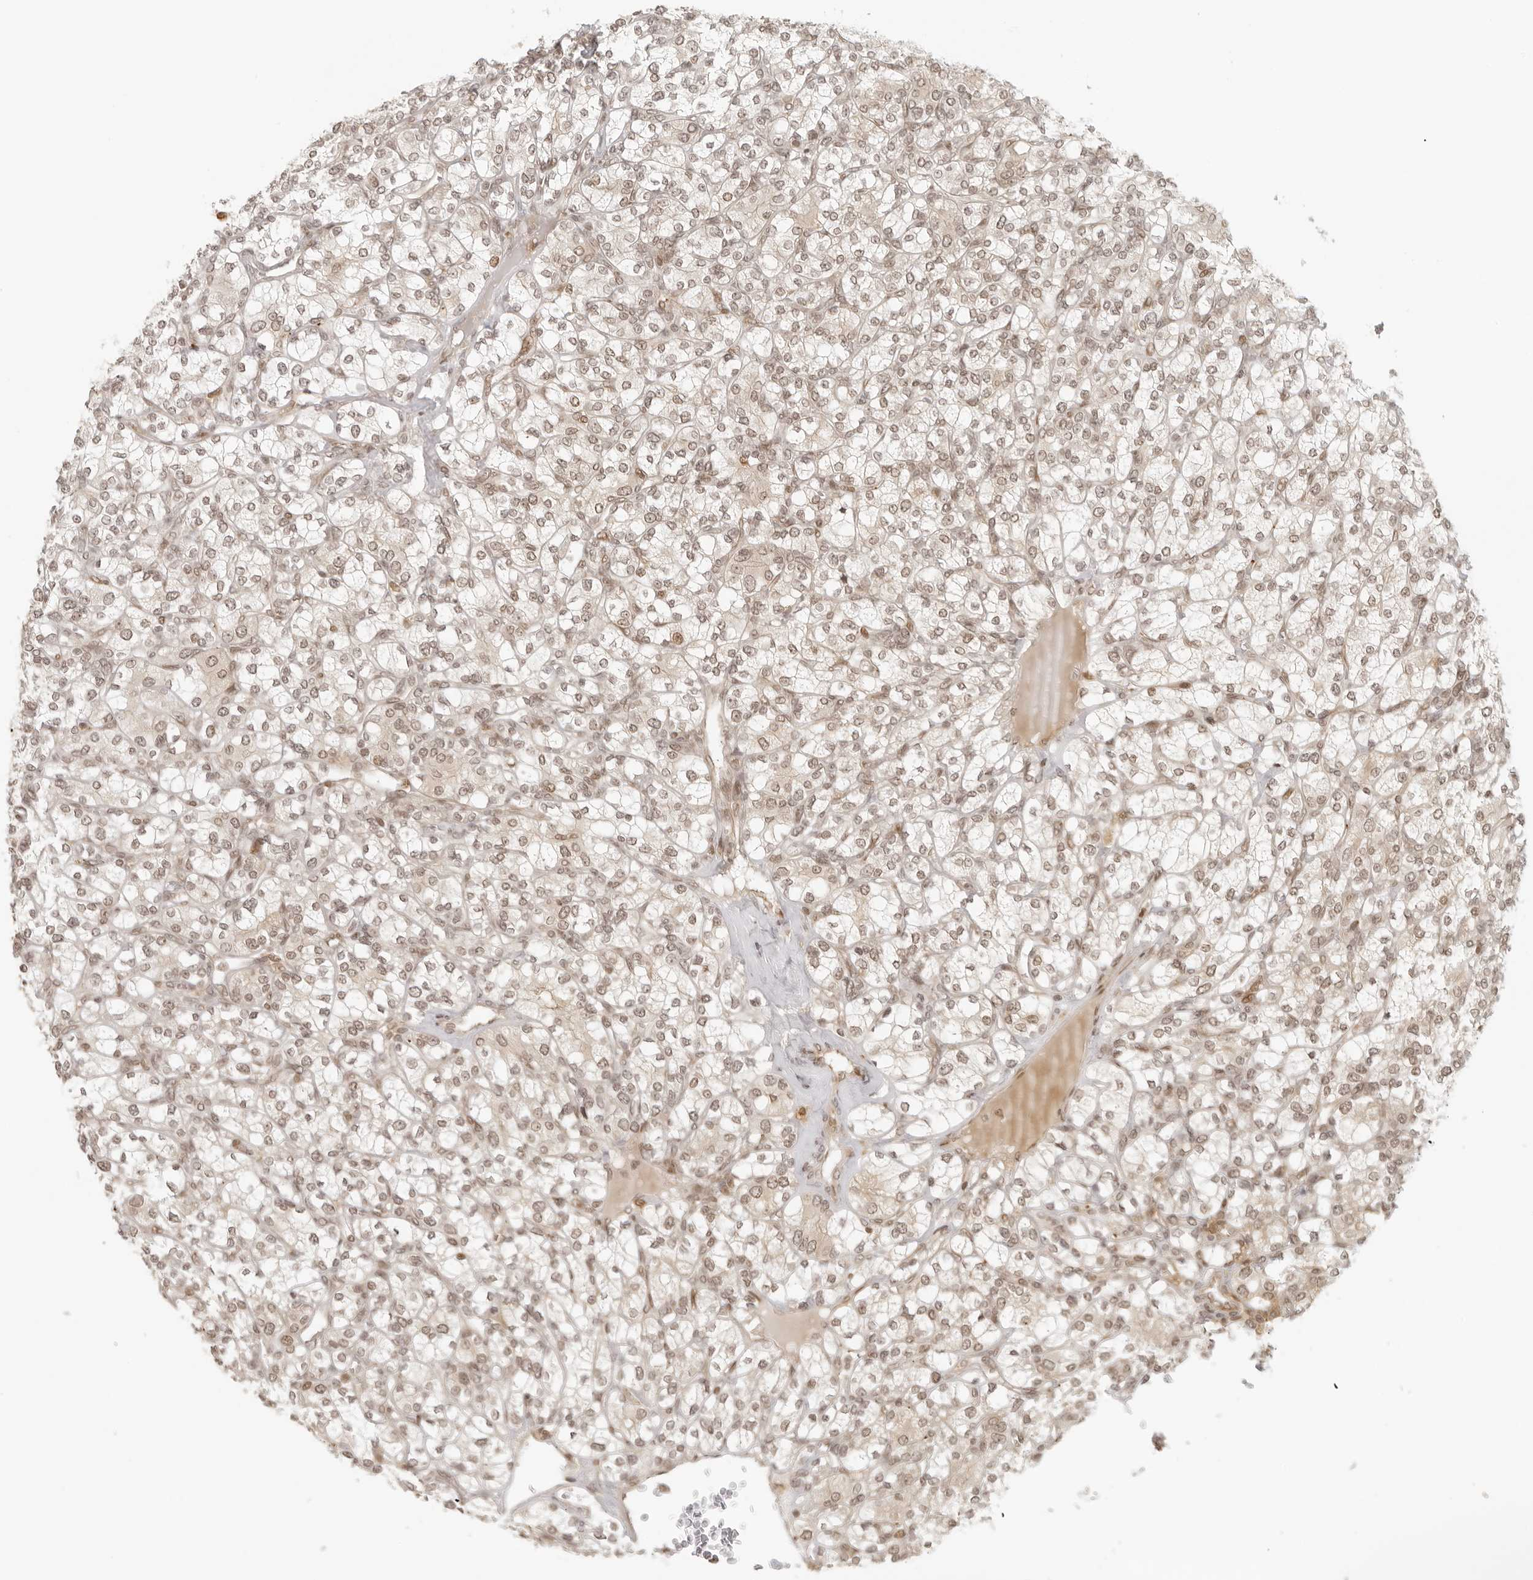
{"staining": {"intensity": "weak", "quantity": ">75%", "location": "nuclear"}, "tissue": "renal cancer", "cell_type": "Tumor cells", "image_type": "cancer", "snomed": [{"axis": "morphology", "description": "Adenocarcinoma, NOS"}, {"axis": "topography", "description": "Kidney"}], "caption": "An image of adenocarcinoma (renal) stained for a protein displays weak nuclear brown staining in tumor cells.", "gene": "ZNF407", "patient": {"sex": "male", "age": 77}}